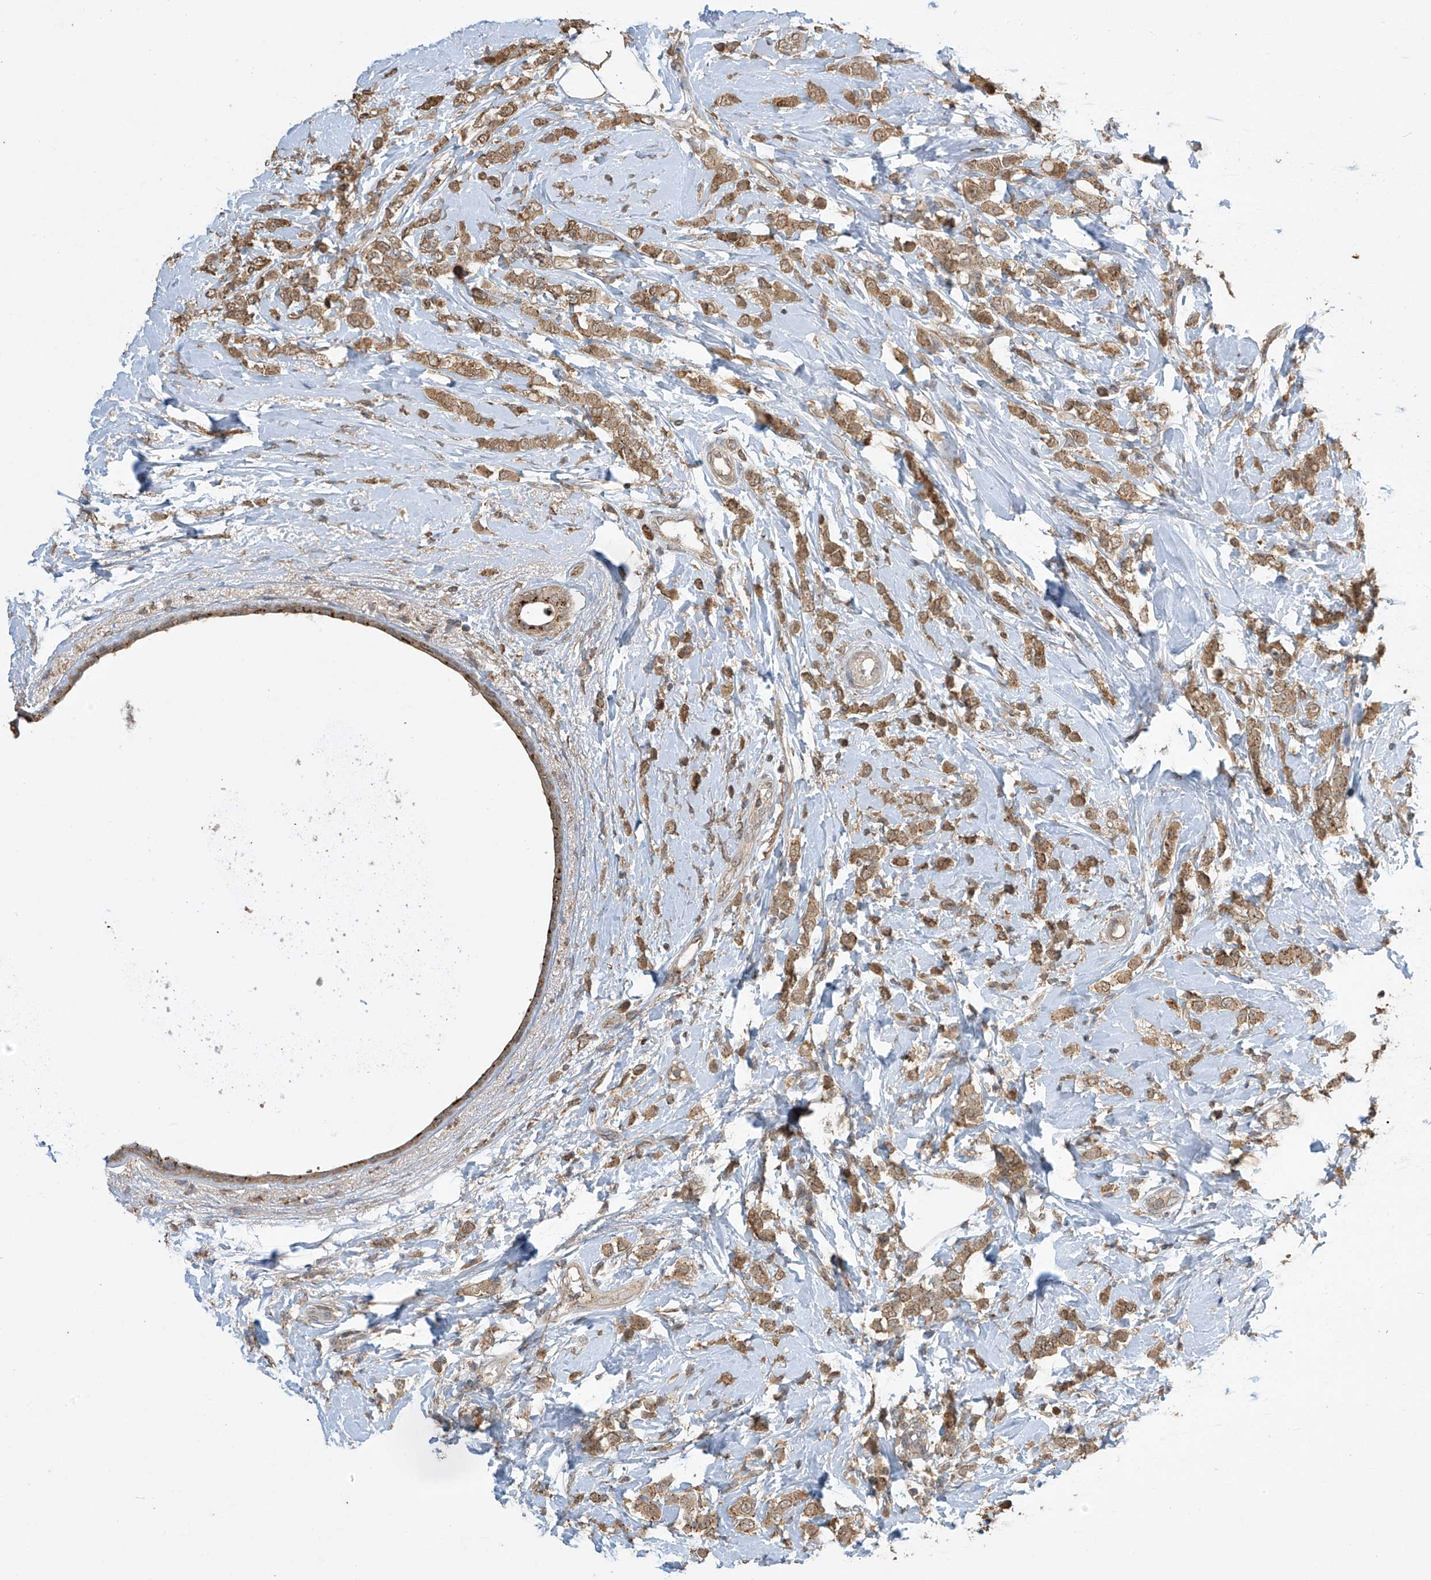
{"staining": {"intensity": "moderate", "quantity": ">75%", "location": "cytoplasmic/membranous"}, "tissue": "breast cancer", "cell_type": "Tumor cells", "image_type": "cancer", "snomed": [{"axis": "morphology", "description": "Lobular carcinoma"}, {"axis": "topography", "description": "Breast"}], "caption": "Breast lobular carcinoma stained with immunohistochemistry demonstrates moderate cytoplasmic/membranous staining in about >75% of tumor cells. Ihc stains the protein of interest in brown and the nuclei are stained blue.", "gene": "SLFN14", "patient": {"sex": "female", "age": 47}}